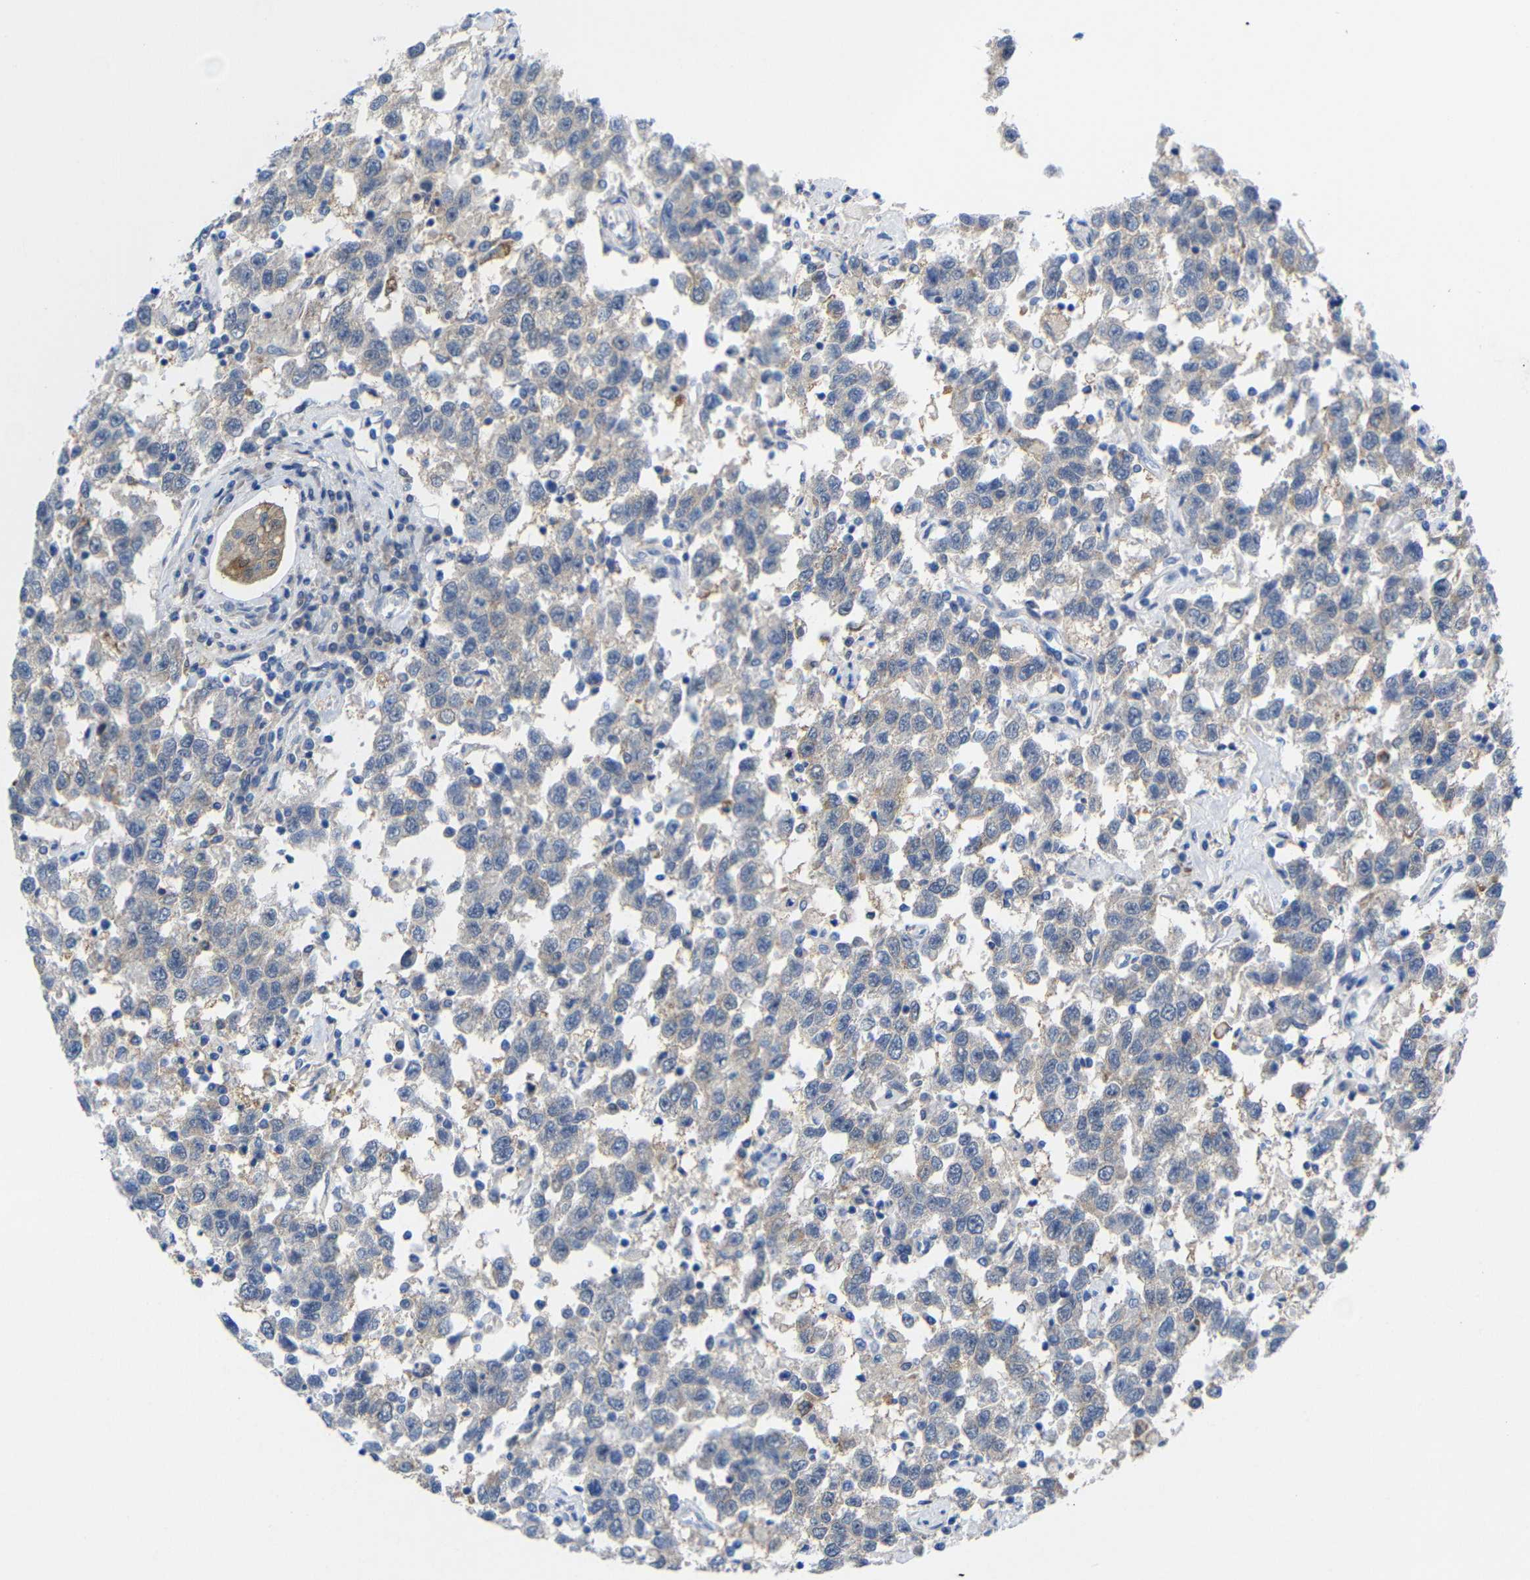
{"staining": {"intensity": "negative", "quantity": "none", "location": "none"}, "tissue": "testis cancer", "cell_type": "Tumor cells", "image_type": "cancer", "snomed": [{"axis": "morphology", "description": "Seminoma, NOS"}, {"axis": "topography", "description": "Testis"}], "caption": "Human testis cancer stained for a protein using immunohistochemistry (IHC) shows no expression in tumor cells.", "gene": "PEBP1", "patient": {"sex": "male", "age": 41}}